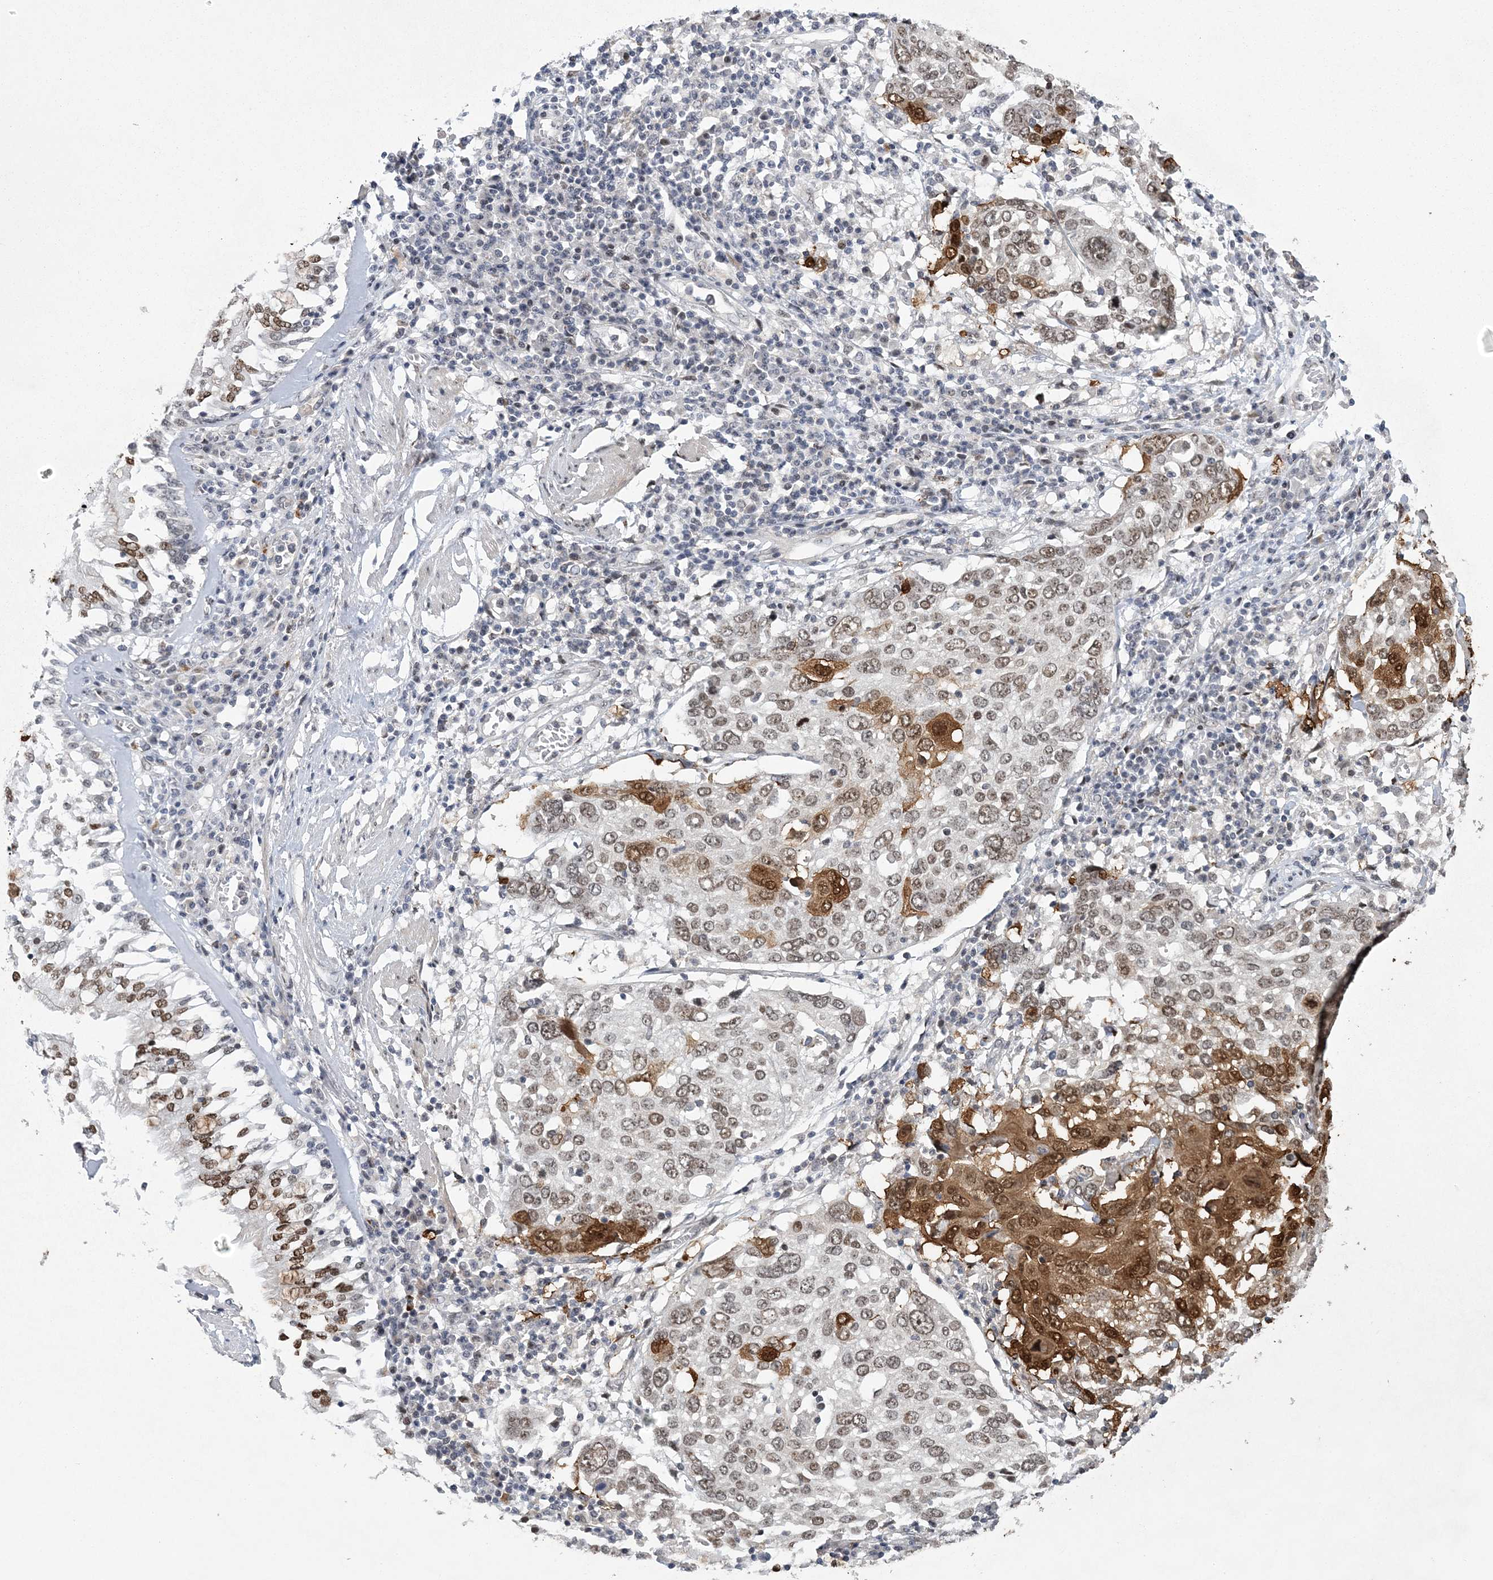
{"staining": {"intensity": "moderate", "quantity": "25%-75%", "location": "cytoplasmic/membranous,nuclear"}, "tissue": "lung cancer", "cell_type": "Tumor cells", "image_type": "cancer", "snomed": [{"axis": "morphology", "description": "Squamous cell carcinoma, NOS"}, {"axis": "topography", "description": "Lung"}], "caption": "Human lung squamous cell carcinoma stained for a protein (brown) displays moderate cytoplasmic/membranous and nuclear positive staining in approximately 25%-75% of tumor cells.", "gene": "HOMEZ", "patient": {"sex": "male", "age": 65}}